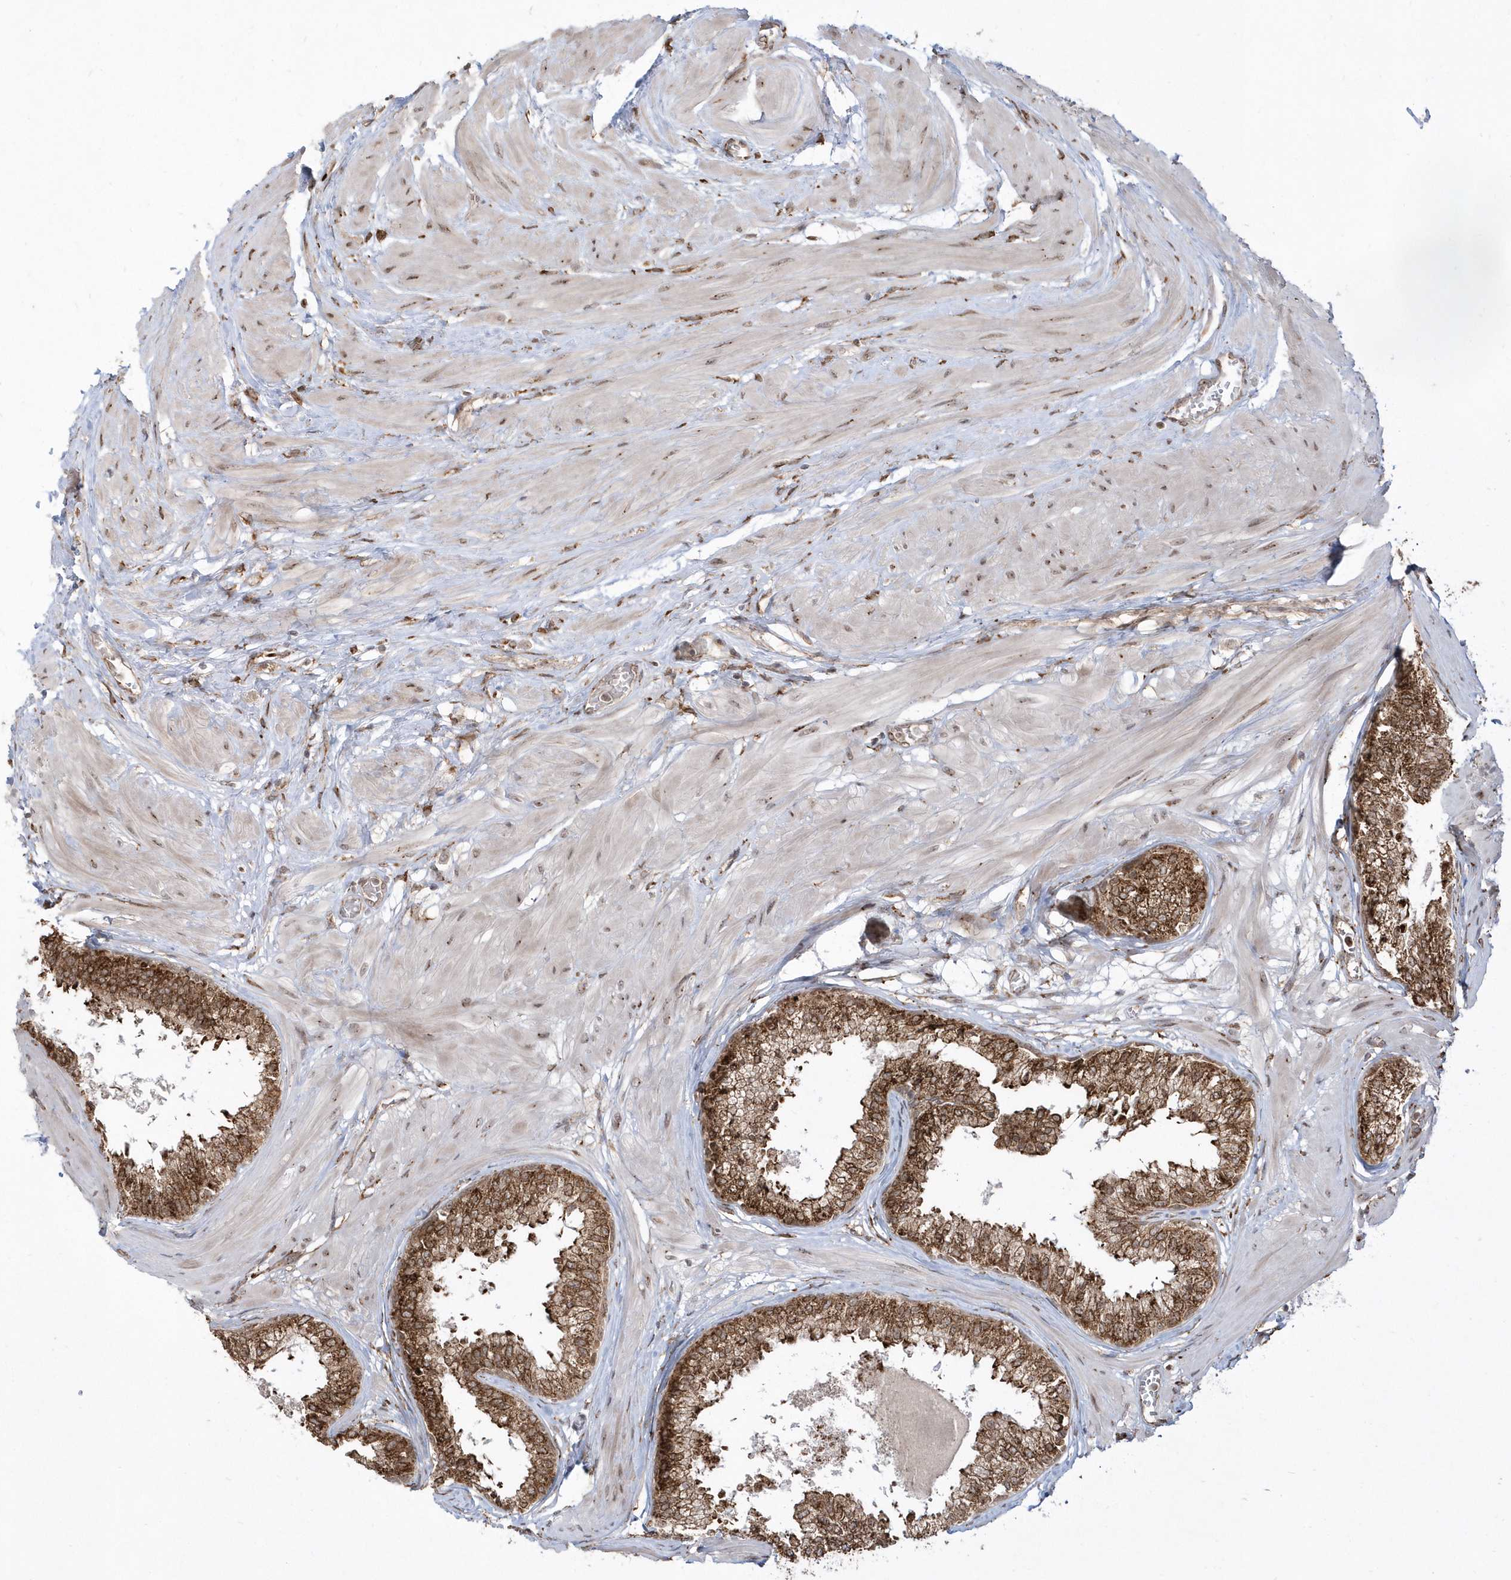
{"staining": {"intensity": "moderate", "quantity": ">75%", "location": "cytoplasmic/membranous"}, "tissue": "prostate", "cell_type": "Glandular cells", "image_type": "normal", "snomed": [{"axis": "morphology", "description": "Normal tissue, NOS"}, {"axis": "topography", "description": "Prostate"}], "caption": "DAB (3,3'-diaminobenzidine) immunohistochemical staining of normal prostate reveals moderate cytoplasmic/membranous protein positivity in approximately >75% of glandular cells.", "gene": "EPC2", "patient": {"sex": "male", "age": 48}}